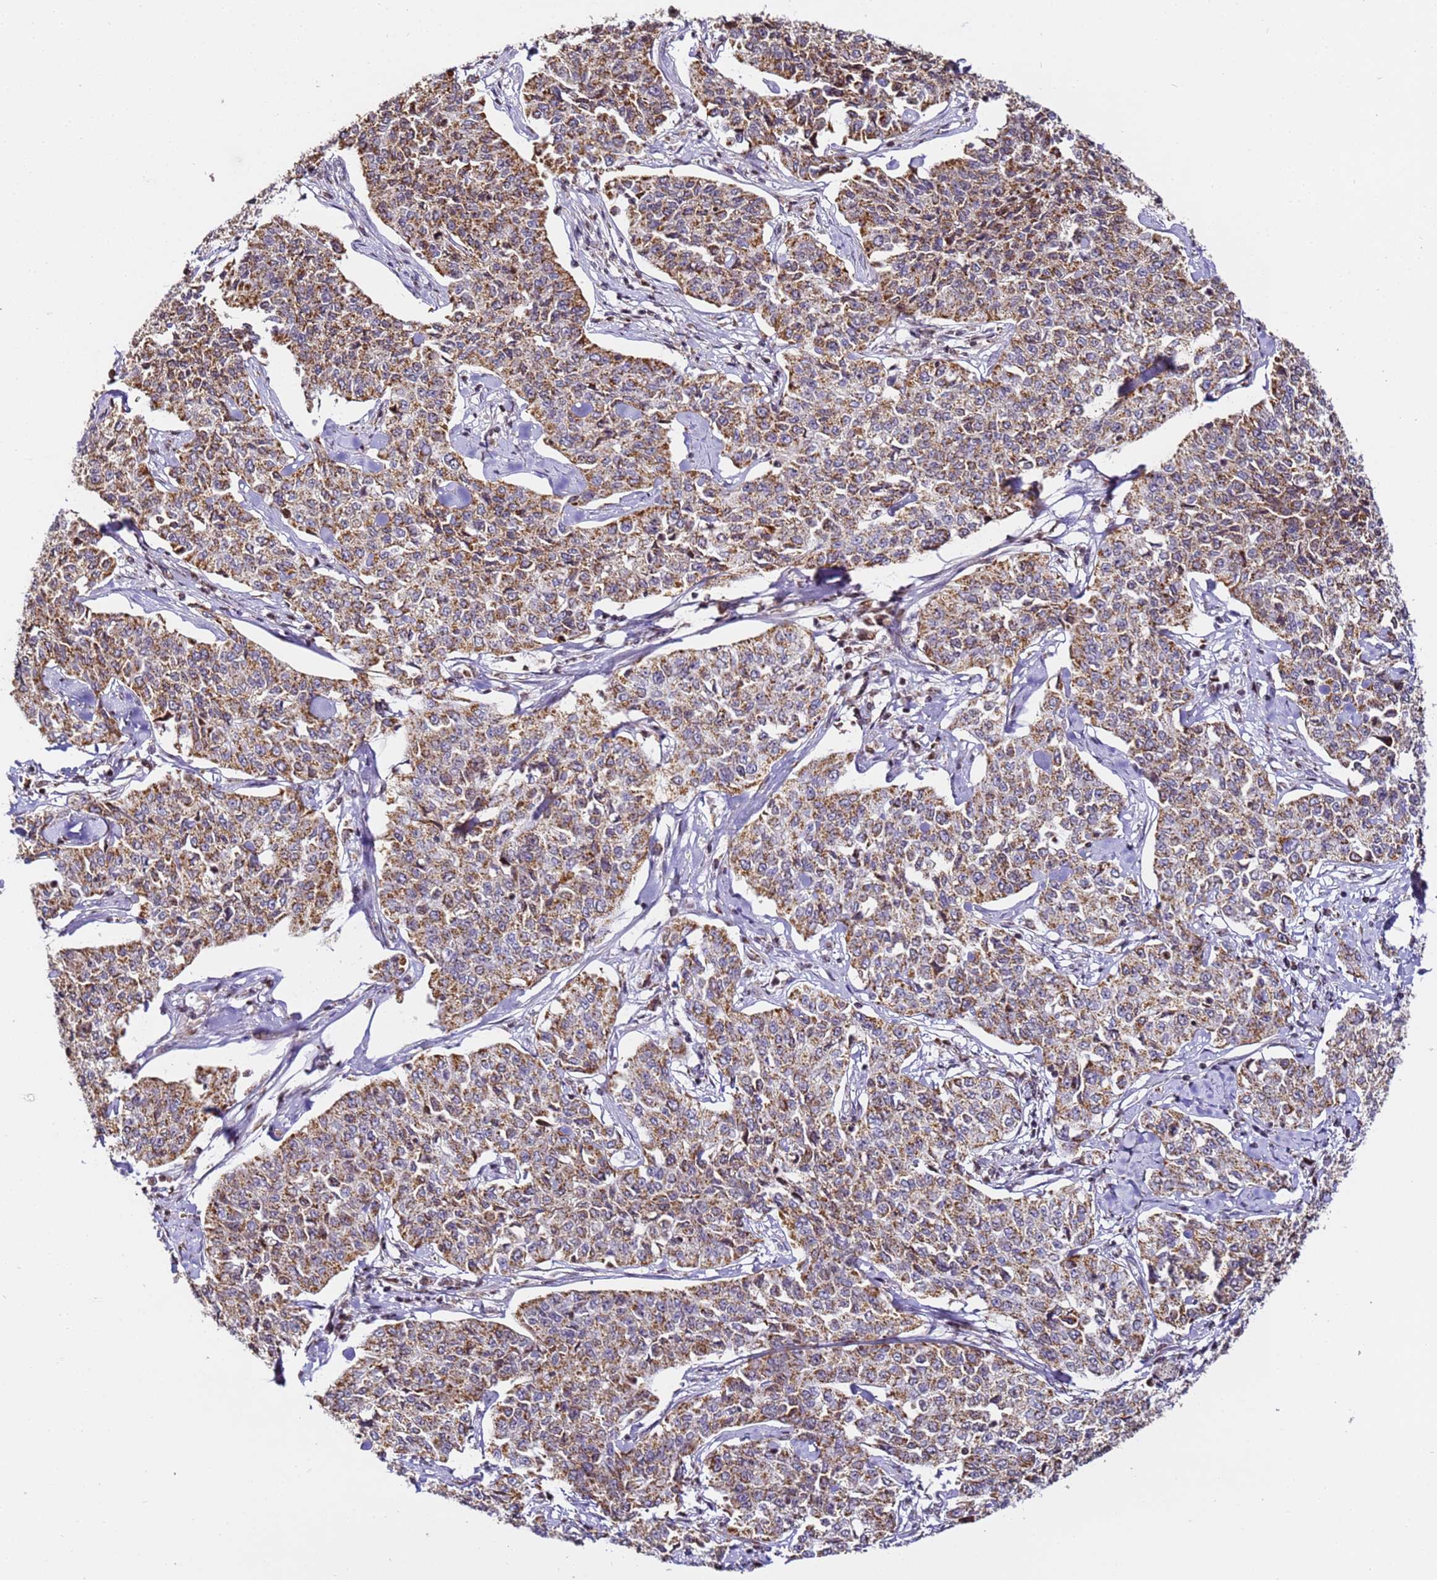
{"staining": {"intensity": "moderate", "quantity": ">75%", "location": "cytoplasmic/membranous"}, "tissue": "cervical cancer", "cell_type": "Tumor cells", "image_type": "cancer", "snomed": [{"axis": "morphology", "description": "Squamous cell carcinoma, NOS"}, {"axis": "topography", "description": "Cervix"}], "caption": "This is a histology image of immunohistochemistry (IHC) staining of cervical cancer (squamous cell carcinoma), which shows moderate staining in the cytoplasmic/membranous of tumor cells.", "gene": "HSPE1", "patient": {"sex": "female", "age": 35}}